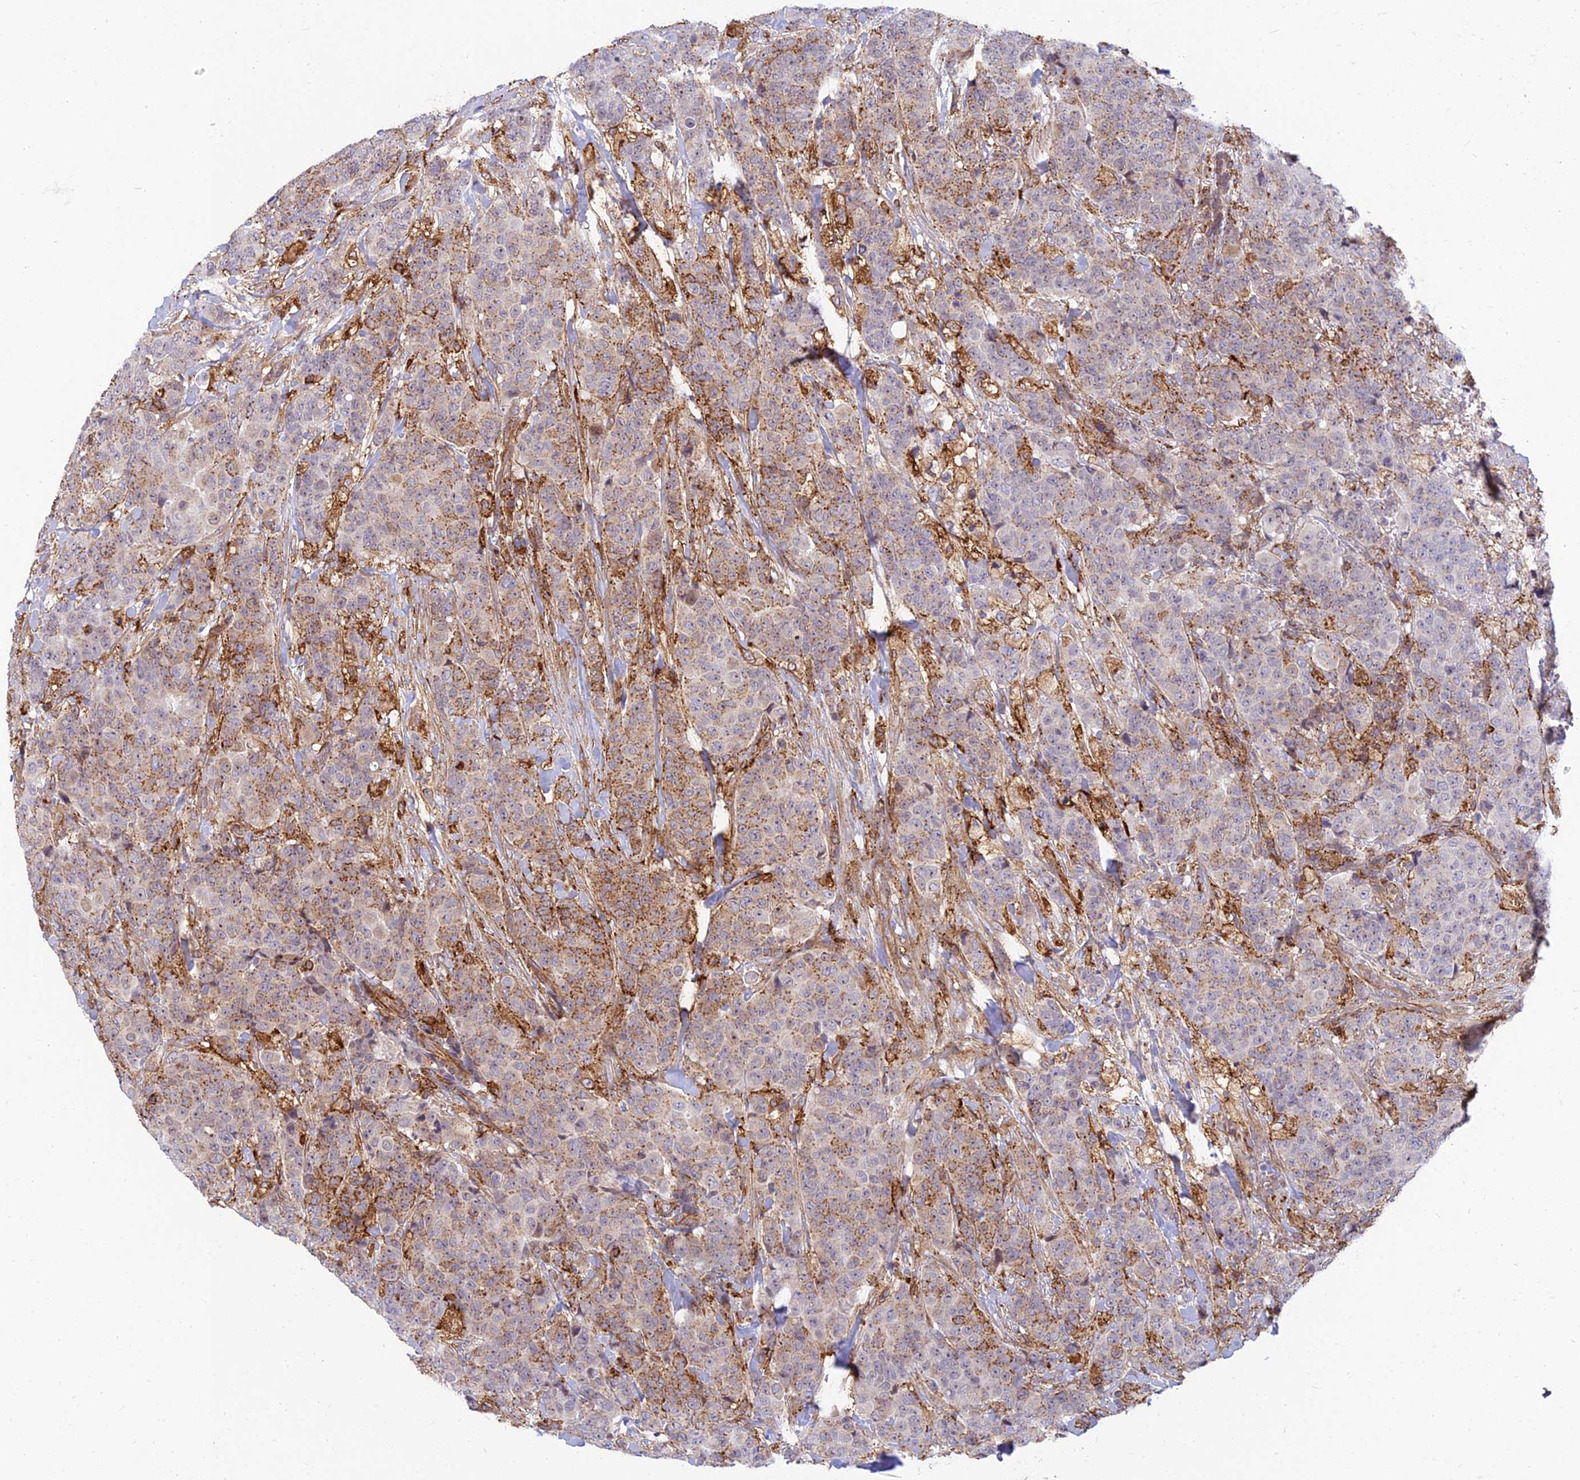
{"staining": {"intensity": "moderate", "quantity": ">75%", "location": "cytoplasmic/membranous"}, "tissue": "breast cancer", "cell_type": "Tumor cells", "image_type": "cancer", "snomed": [{"axis": "morphology", "description": "Duct carcinoma"}, {"axis": "topography", "description": "Breast"}], "caption": "Human breast cancer (invasive ductal carcinoma) stained with a protein marker displays moderate staining in tumor cells.", "gene": "SAPCD2", "patient": {"sex": "female", "age": 40}}